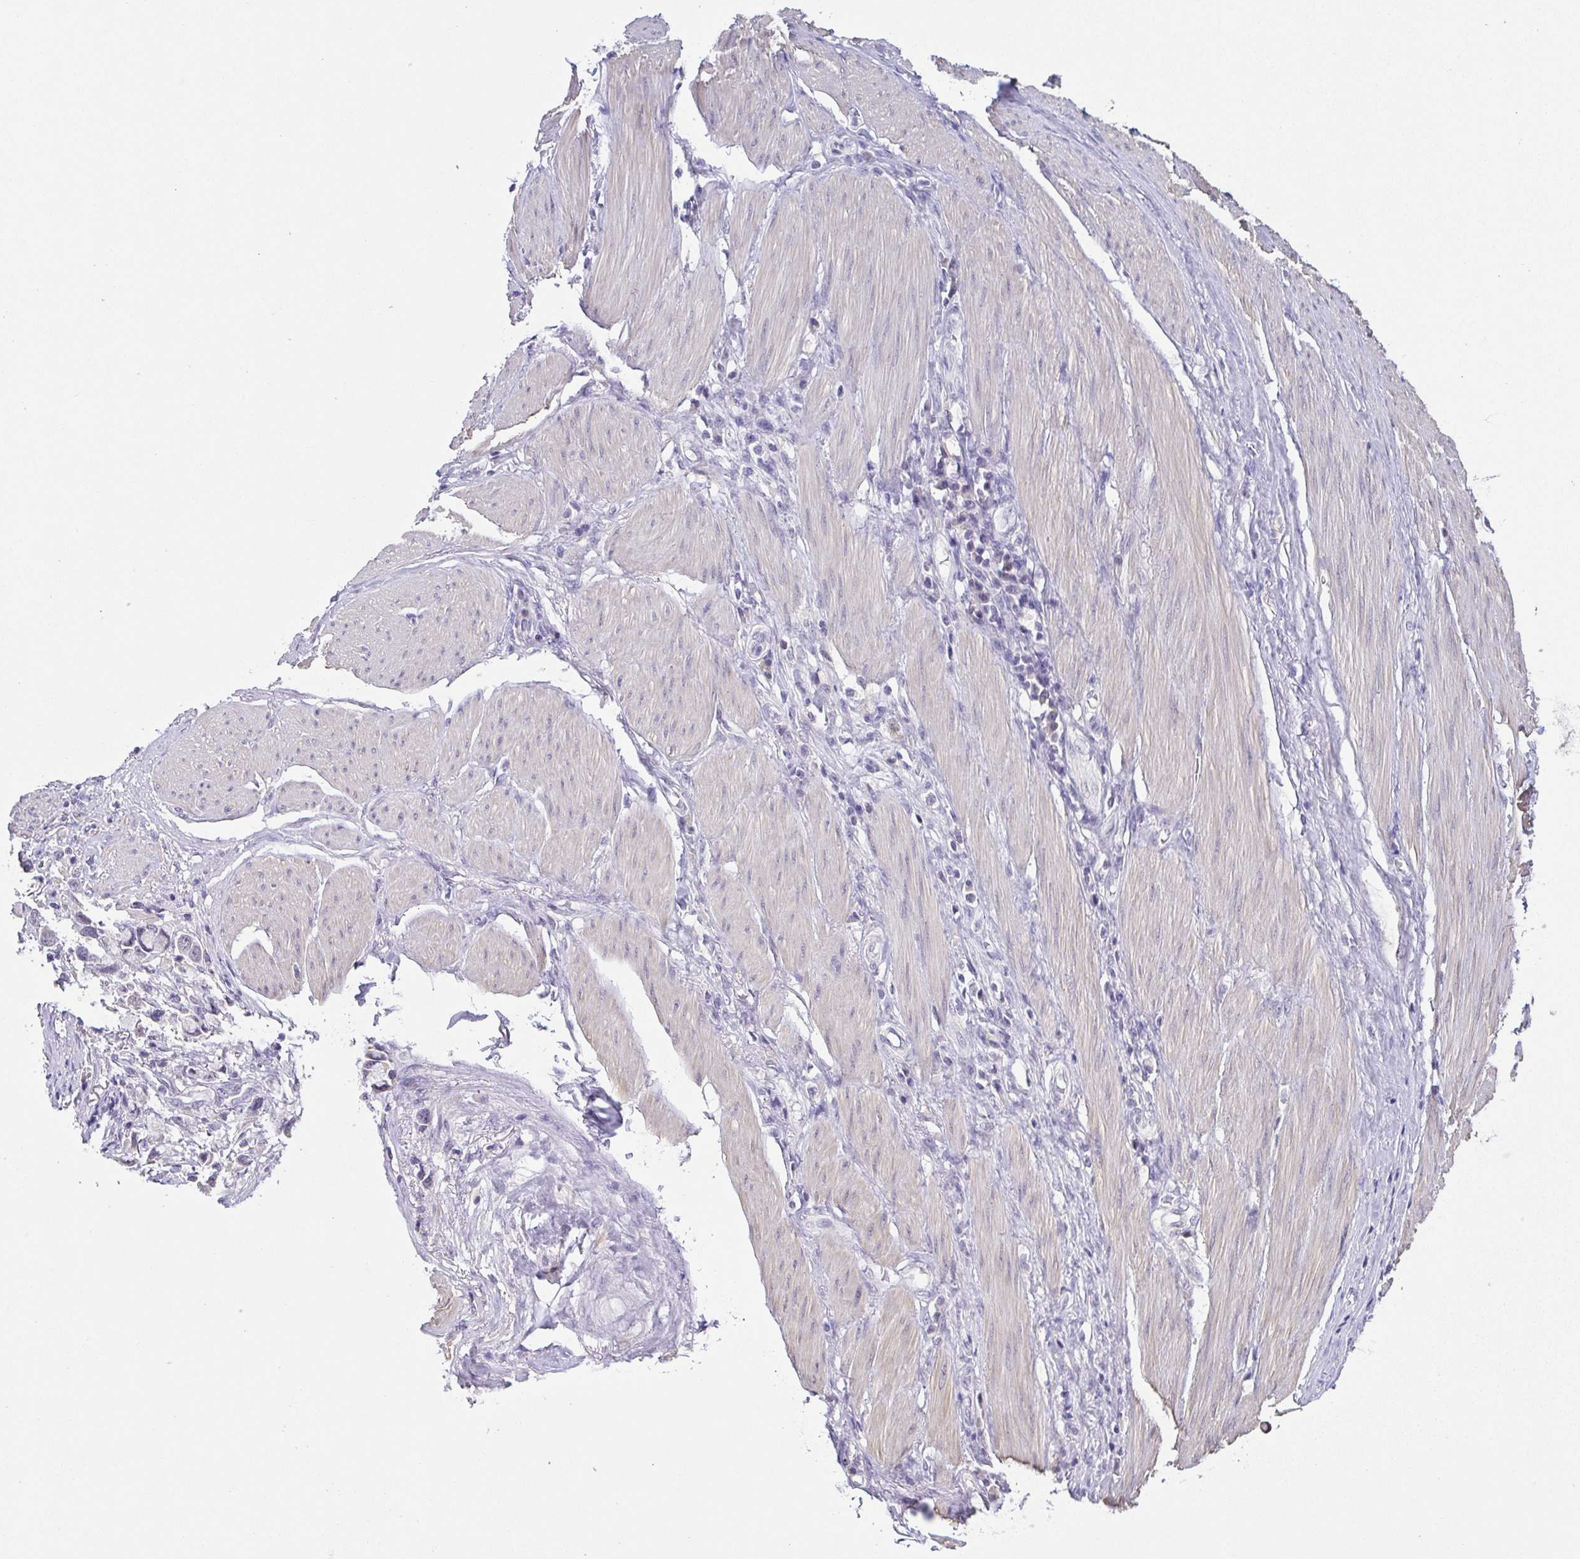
{"staining": {"intensity": "negative", "quantity": "none", "location": "none"}, "tissue": "stomach cancer", "cell_type": "Tumor cells", "image_type": "cancer", "snomed": [{"axis": "morphology", "description": "Adenocarcinoma, NOS"}, {"axis": "topography", "description": "Stomach"}], "caption": "IHC histopathology image of neoplastic tissue: adenocarcinoma (stomach) stained with DAB (3,3'-diaminobenzidine) demonstrates no significant protein staining in tumor cells.", "gene": "NEFH", "patient": {"sex": "female", "age": 81}}